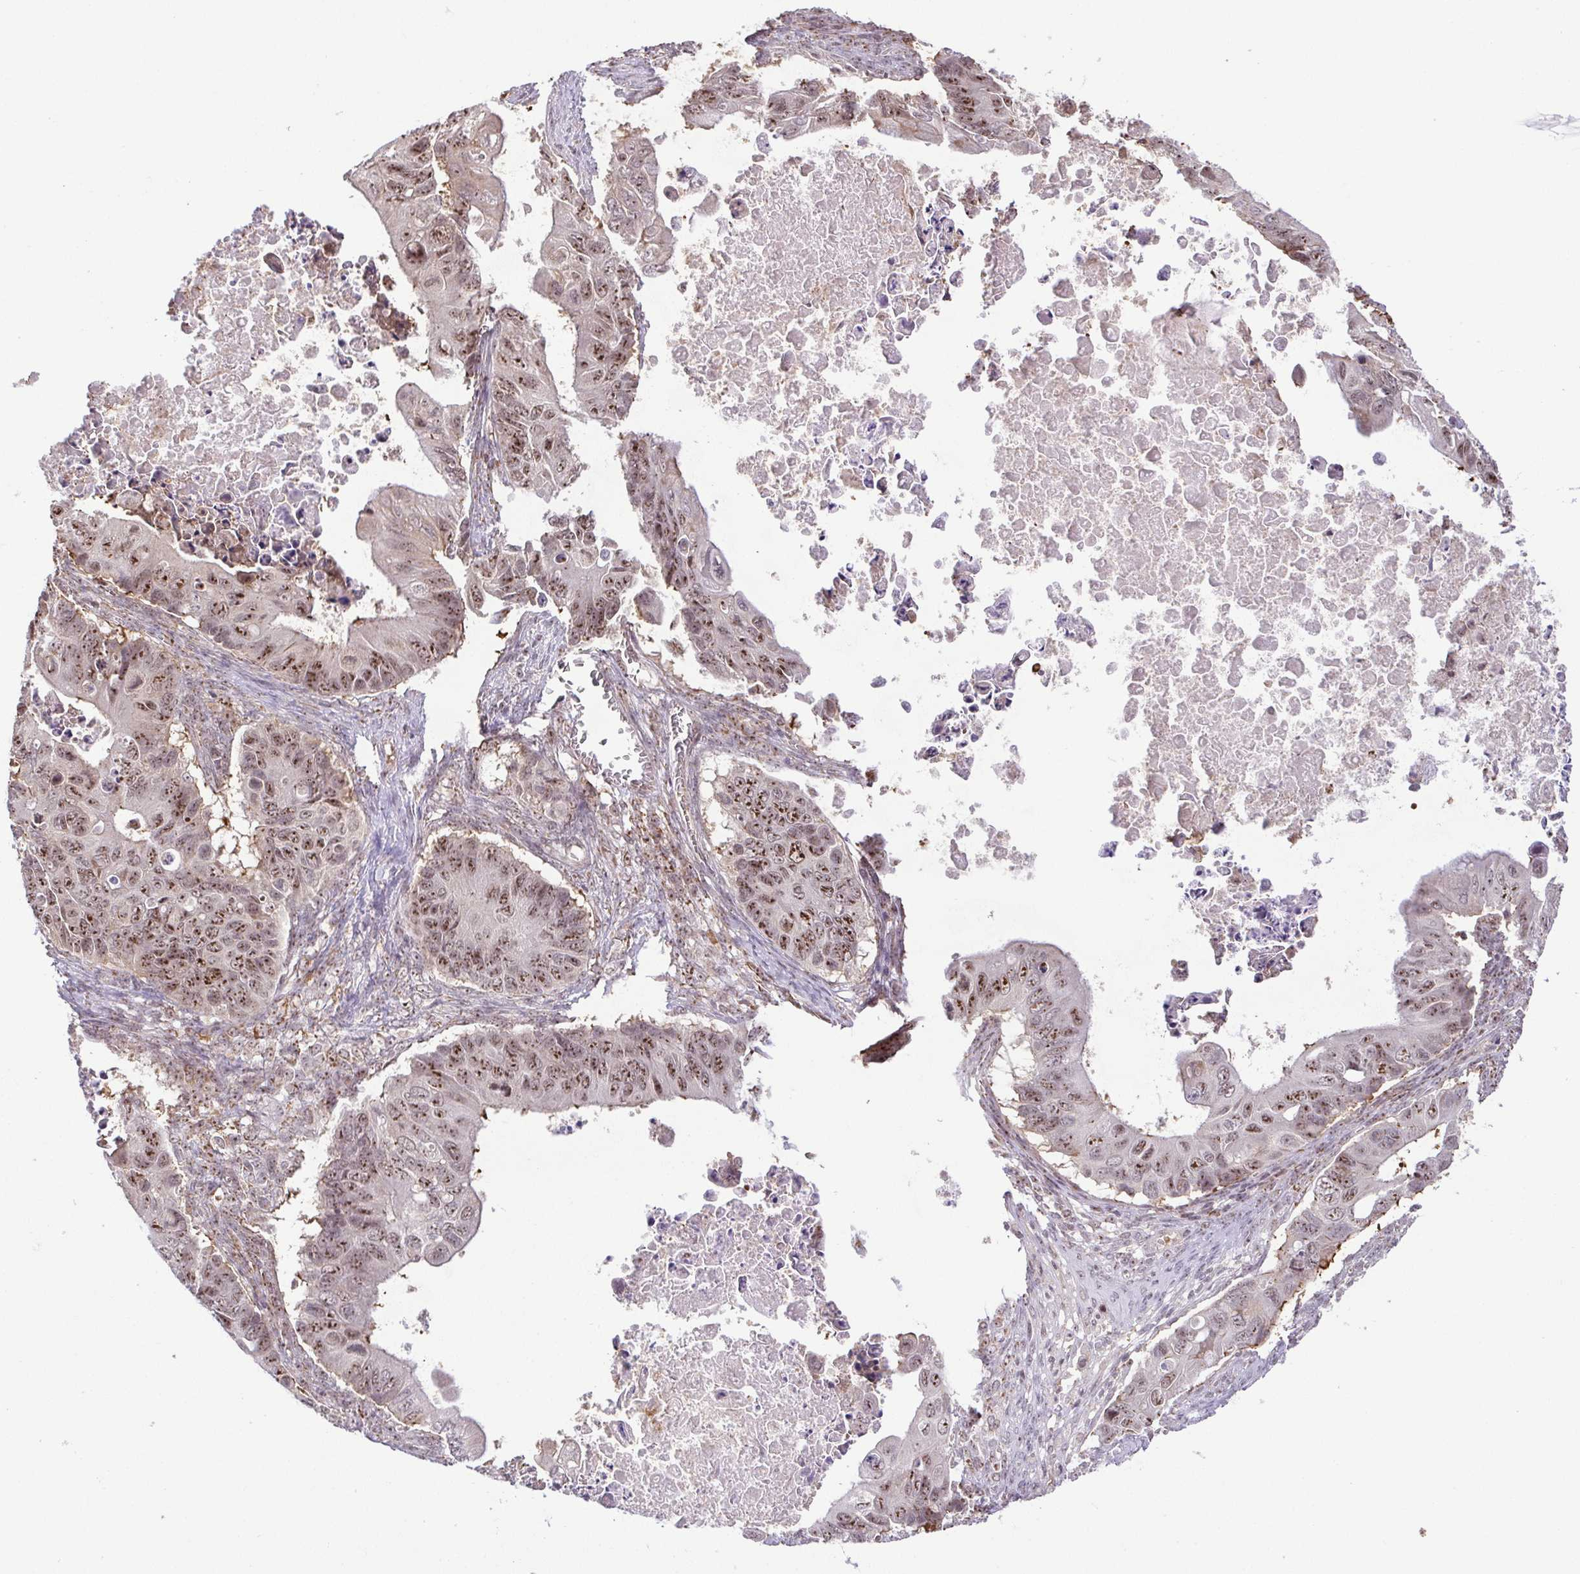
{"staining": {"intensity": "moderate", "quantity": ">75%", "location": "nuclear"}, "tissue": "ovarian cancer", "cell_type": "Tumor cells", "image_type": "cancer", "snomed": [{"axis": "morphology", "description": "Cystadenocarcinoma, mucinous, NOS"}, {"axis": "topography", "description": "Ovary"}], "caption": "Mucinous cystadenocarcinoma (ovarian) stained with a protein marker reveals moderate staining in tumor cells.", "gene": "RSL24D1", "patient": {"sex": "female", "age": 64}}